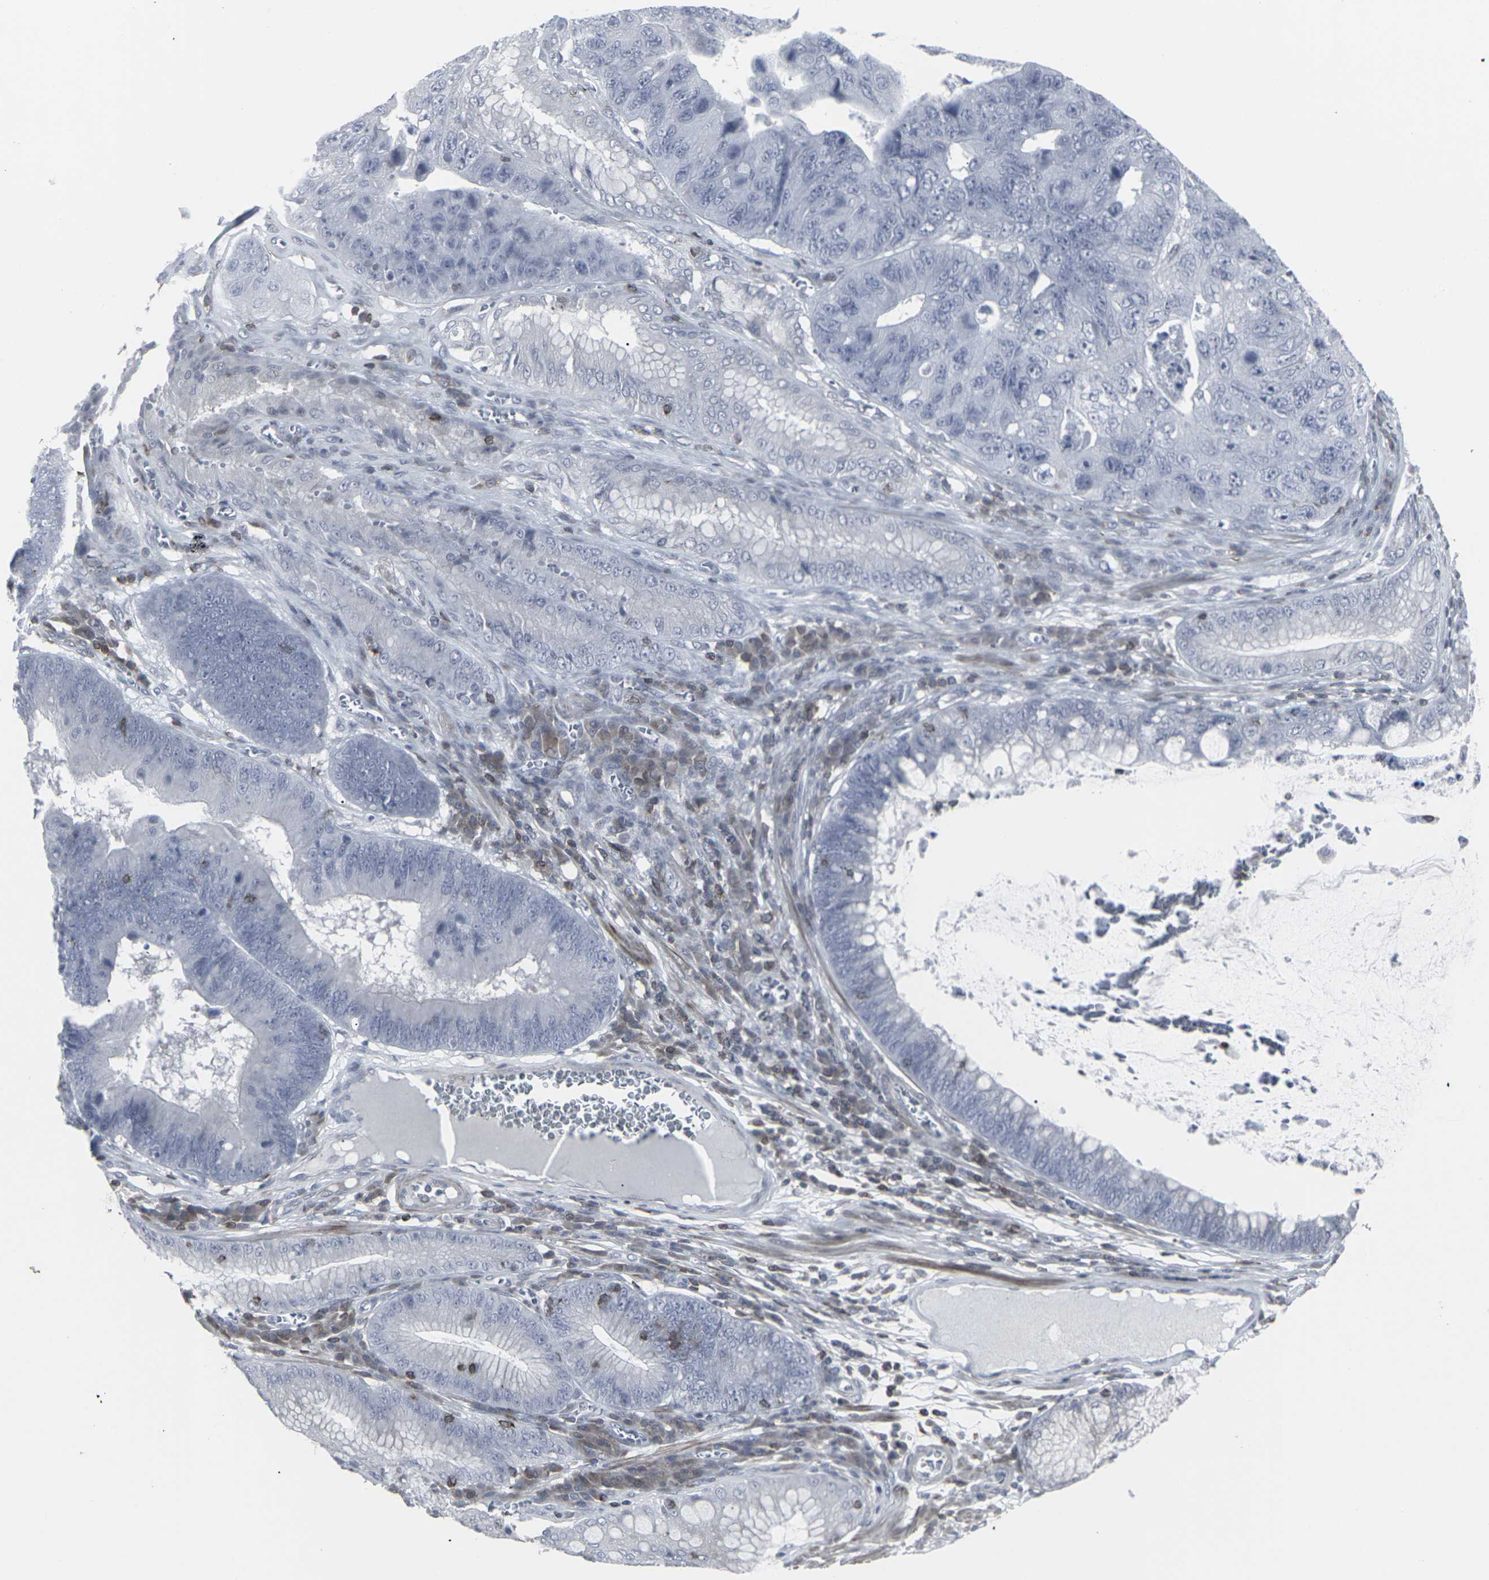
{"staining": {"intensity": "negative", "quantity": "none", "location": "none"}, "tissue": "stomach cancer", "cell_type": "Tumor cells", "image_type": "cancer", "snomed": [{"axis": "morphology", "description": "Adenocarcinoma, NOS"}, {"axis": "topography", "description": "Stomach"}], "caption": "Photomicrograph shows no significant protein expression in tumor cells of stomach cancer (adenocarcinoma).", "gene": "APOBEC2", "patient": {"sex": "male", "age": 59}}